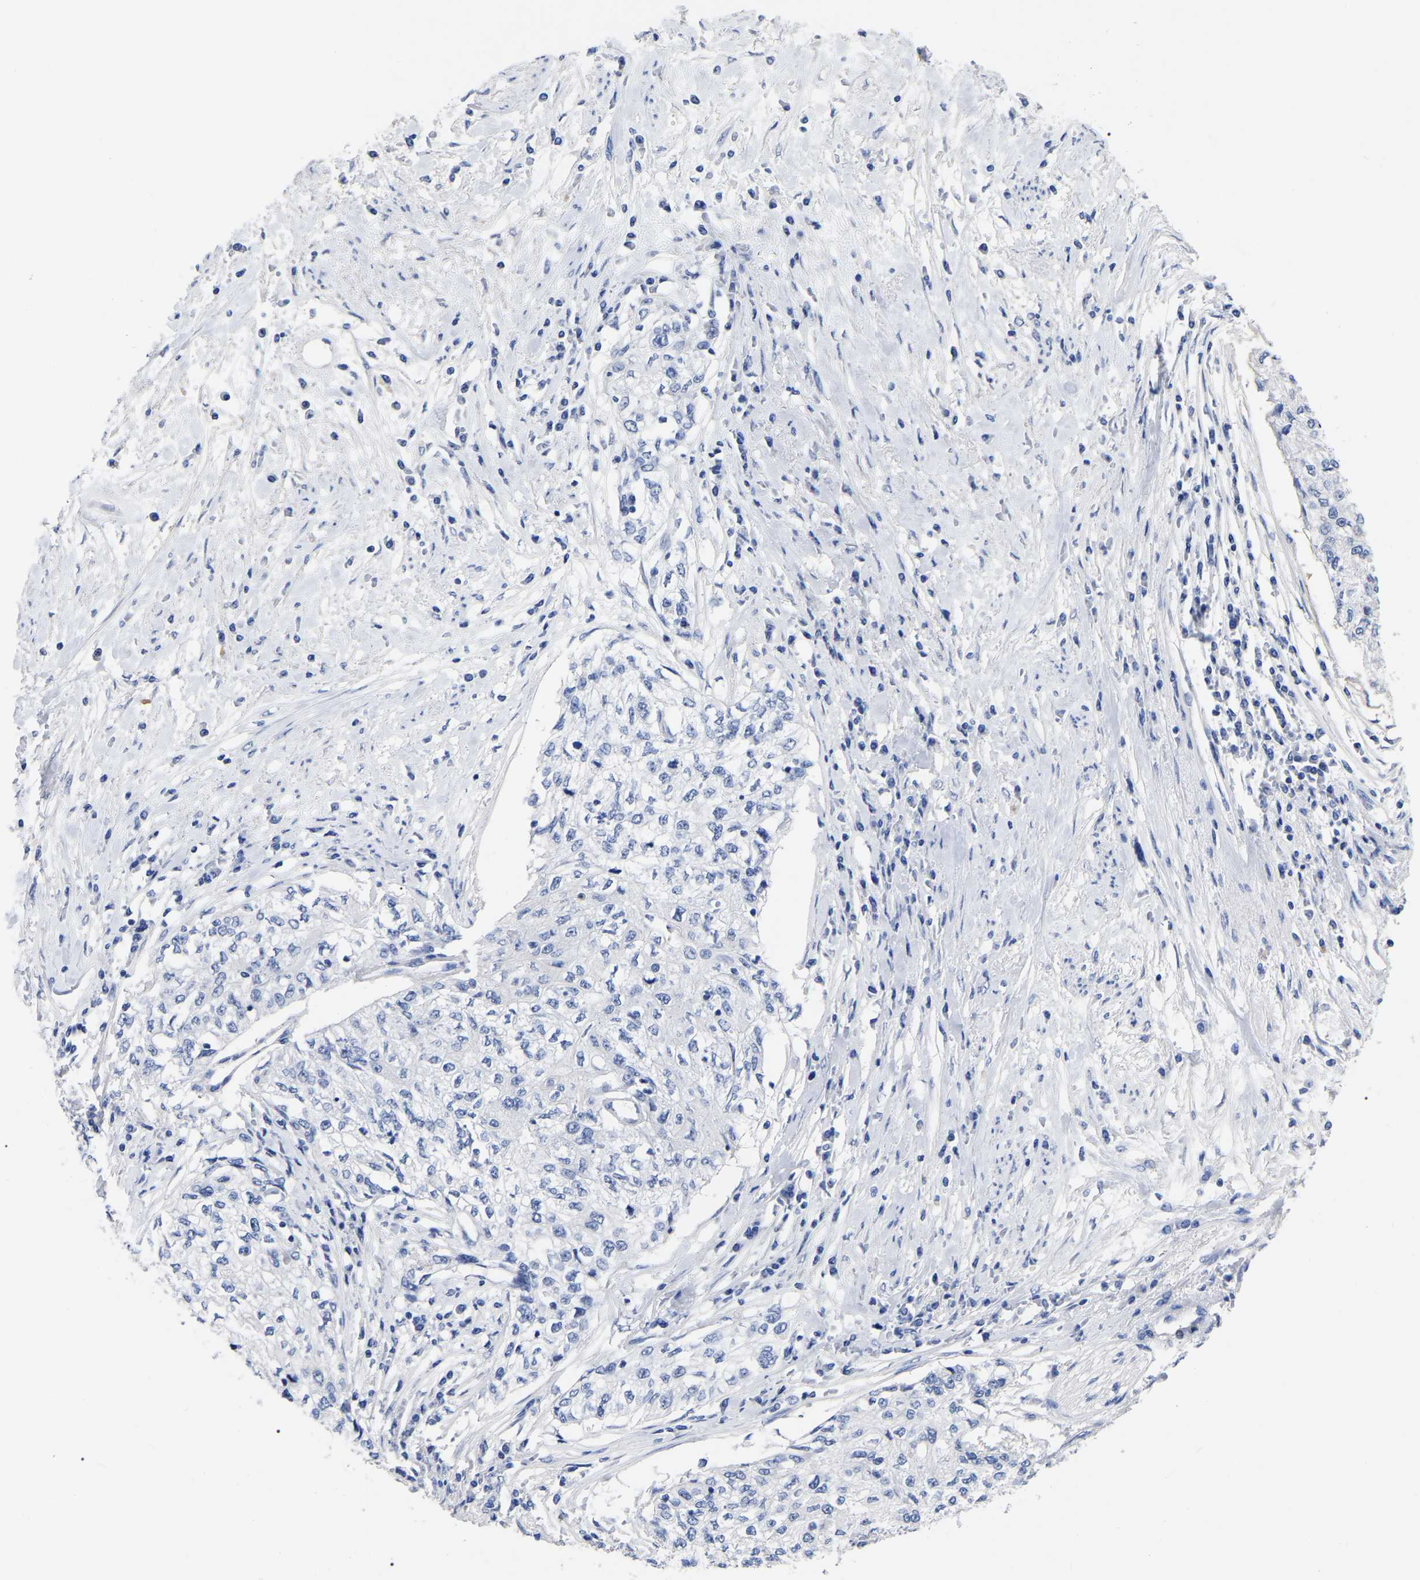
{"staining": {"intensity": "negative", "quantity": "none", "location": "none"}, "tissue": "cervical cancer", "cell_type": "Tumor cells", "image_type": "cancer", "snomed": [{"axis": "morphology", "description": "Squamous cell carcinoma, NOS"}, {"axis": "topography", "description": "Cervix"}], "caption": "High power microscopy image of an immunohistochemistry (IHC) micrograph of squamous cell carcinoma (cervical), revealing no significant staining in tumor cells.", "gene": "ANXA13", "patient": {"sex": "female", "age": 57}}